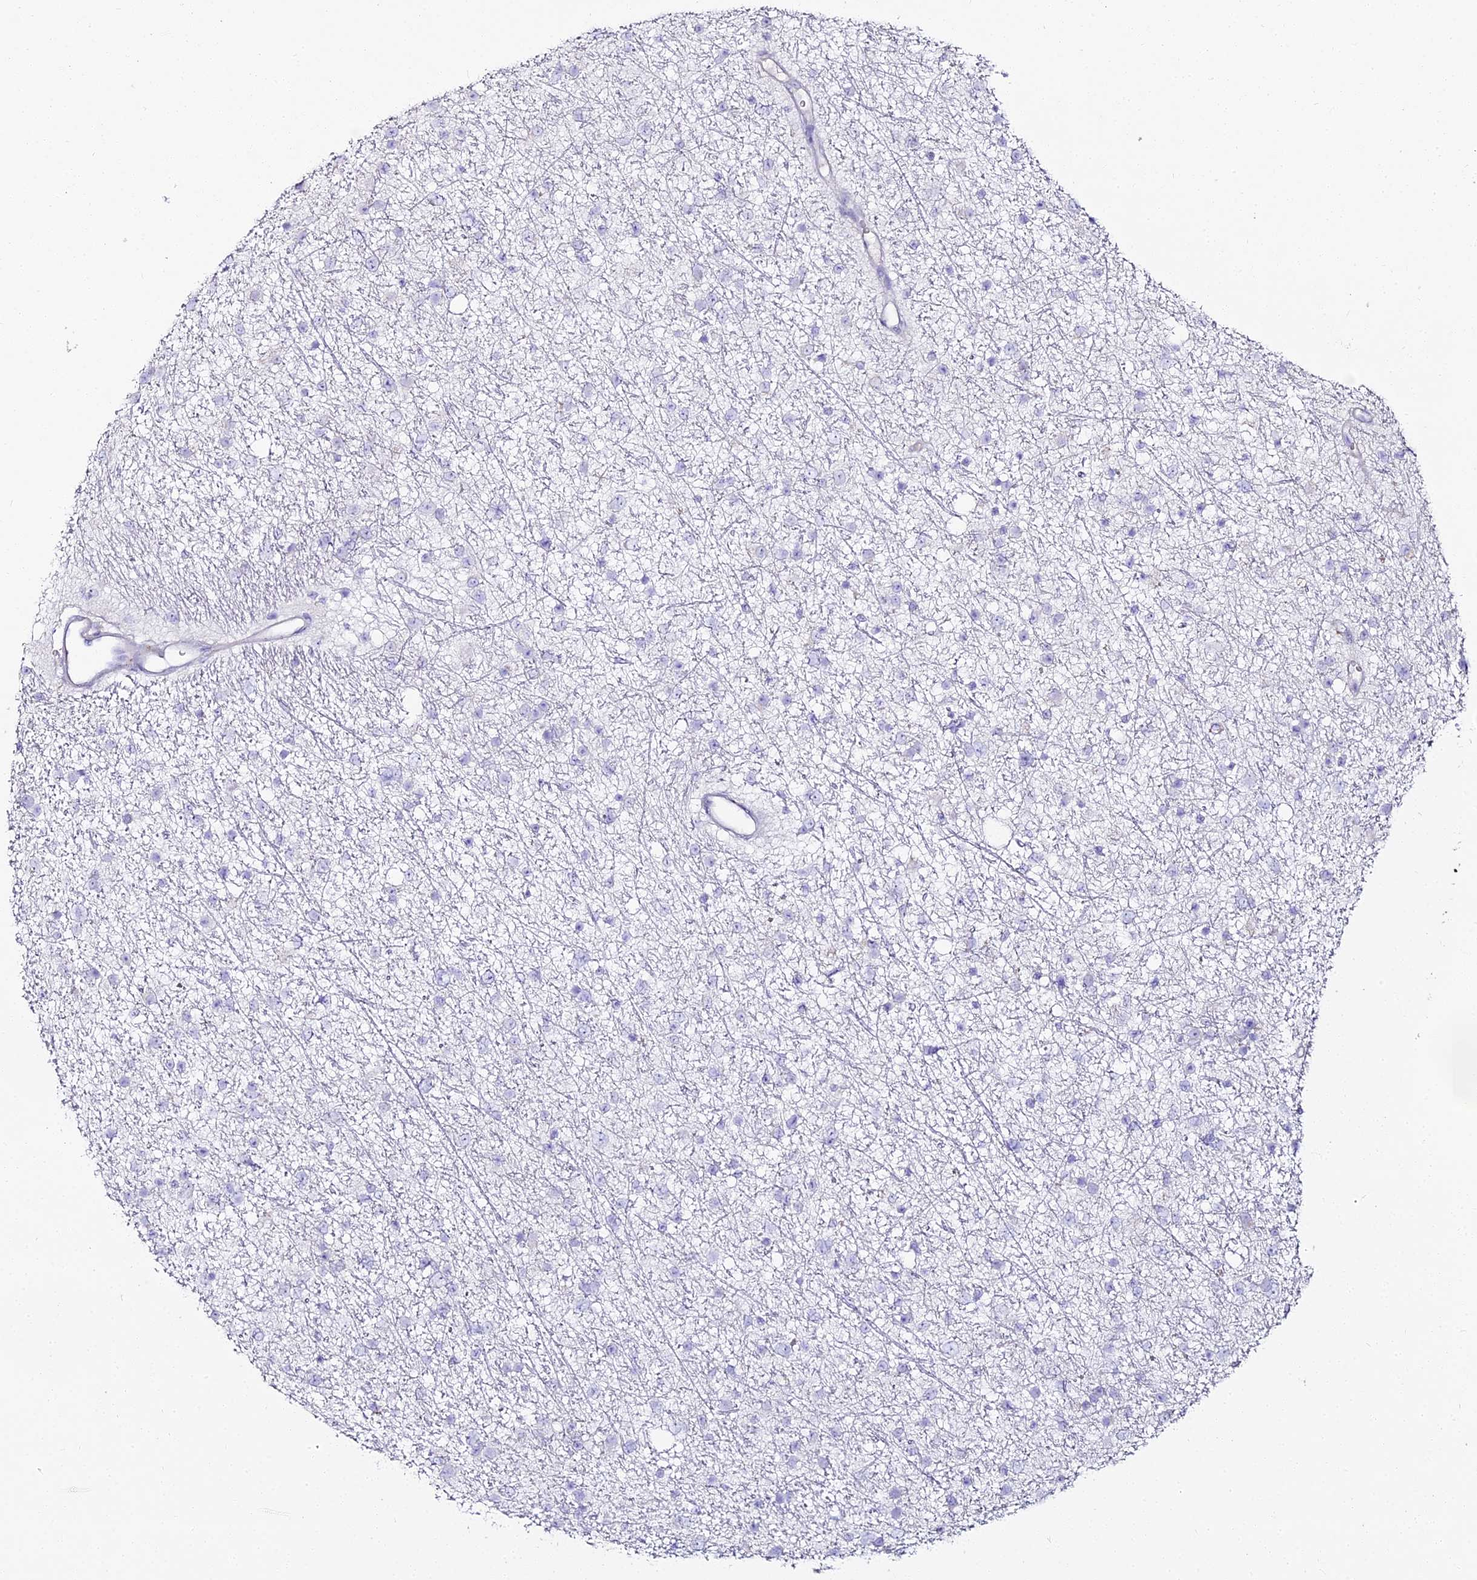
{"staining": {"intensity": "negative", "quantity": "none", "location": "none"}, "tissue": "glioma", "cell_type": "Tumor cells", "image_type": "cancer", "snomed": [{"axis": "morphology", "description": "Glioma, malignant, Low grade"}, {"axis": "topography", "description": "Cerebral cortex"}], "caption": "Immunohistochemistry histopathology image of neoplastic tissue: glioma stained with DAB (3,3'-diaminobenzidine) shows no significant protein staining in tumor cells.", "gene": "ALPG", "patient": {"sex": "female", "age": 39}}